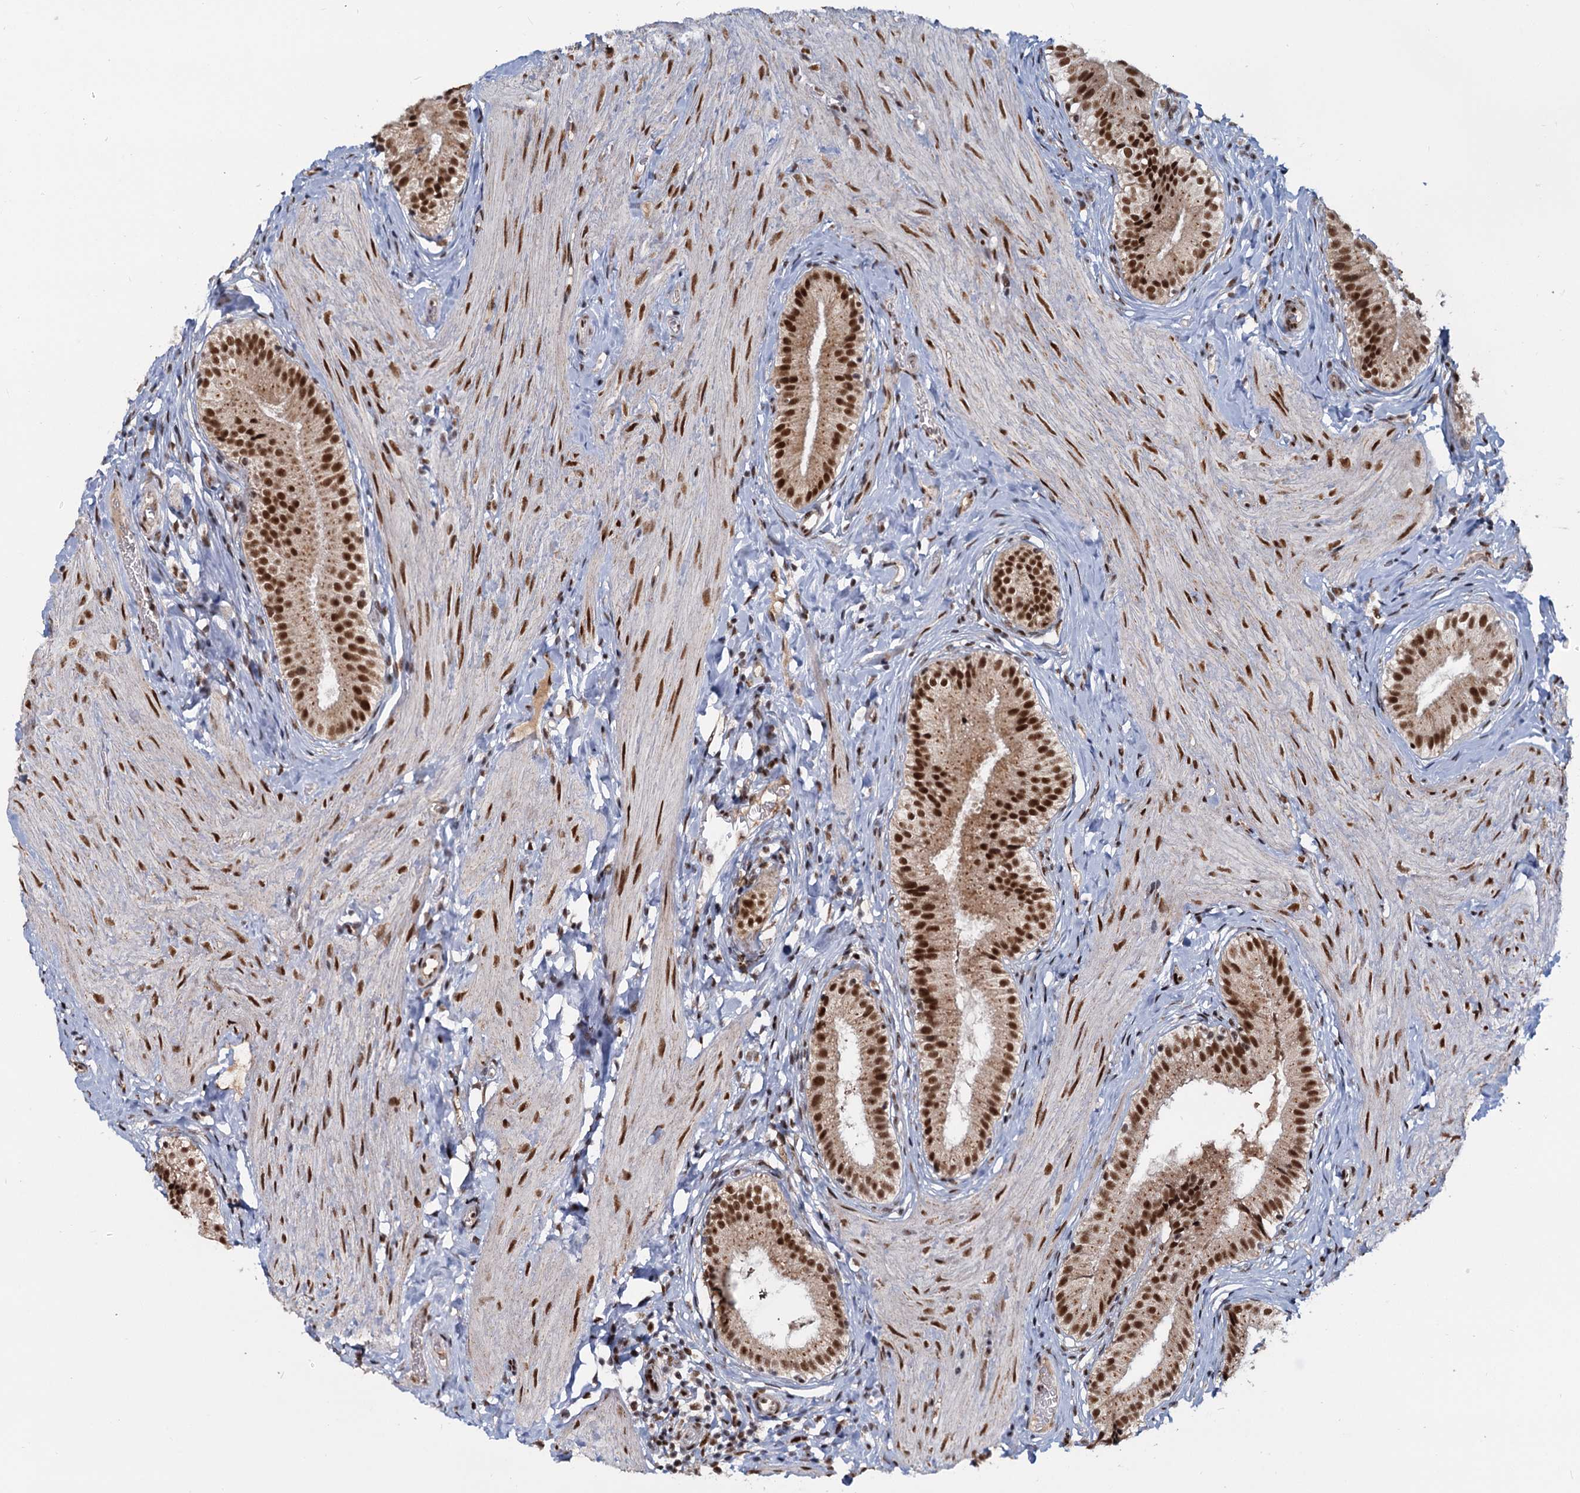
{"staining": {"intensity": "strong", "quantity": ">75%", "location": "nuclear"}, "tissue": "gallbladder", "cell_type": "Glandular cells", "image_type": "normal", "snomed": [{"axis": "morphology", "description": "Normal tissue, NOS"}, {"axis": "topography", "description": "Gallbladder"}], "caption": "Immunohistochemistry histopathology image of benign gallbladder: human gallbladder stained using immunohistochemistry demonstrates high levels of strong protein expression localized specifically in the nuclear of glandular cells, appearing as a nuclear brown color.", "gene": "WBP4", "patient": {"sex": "female", "age": 47}}